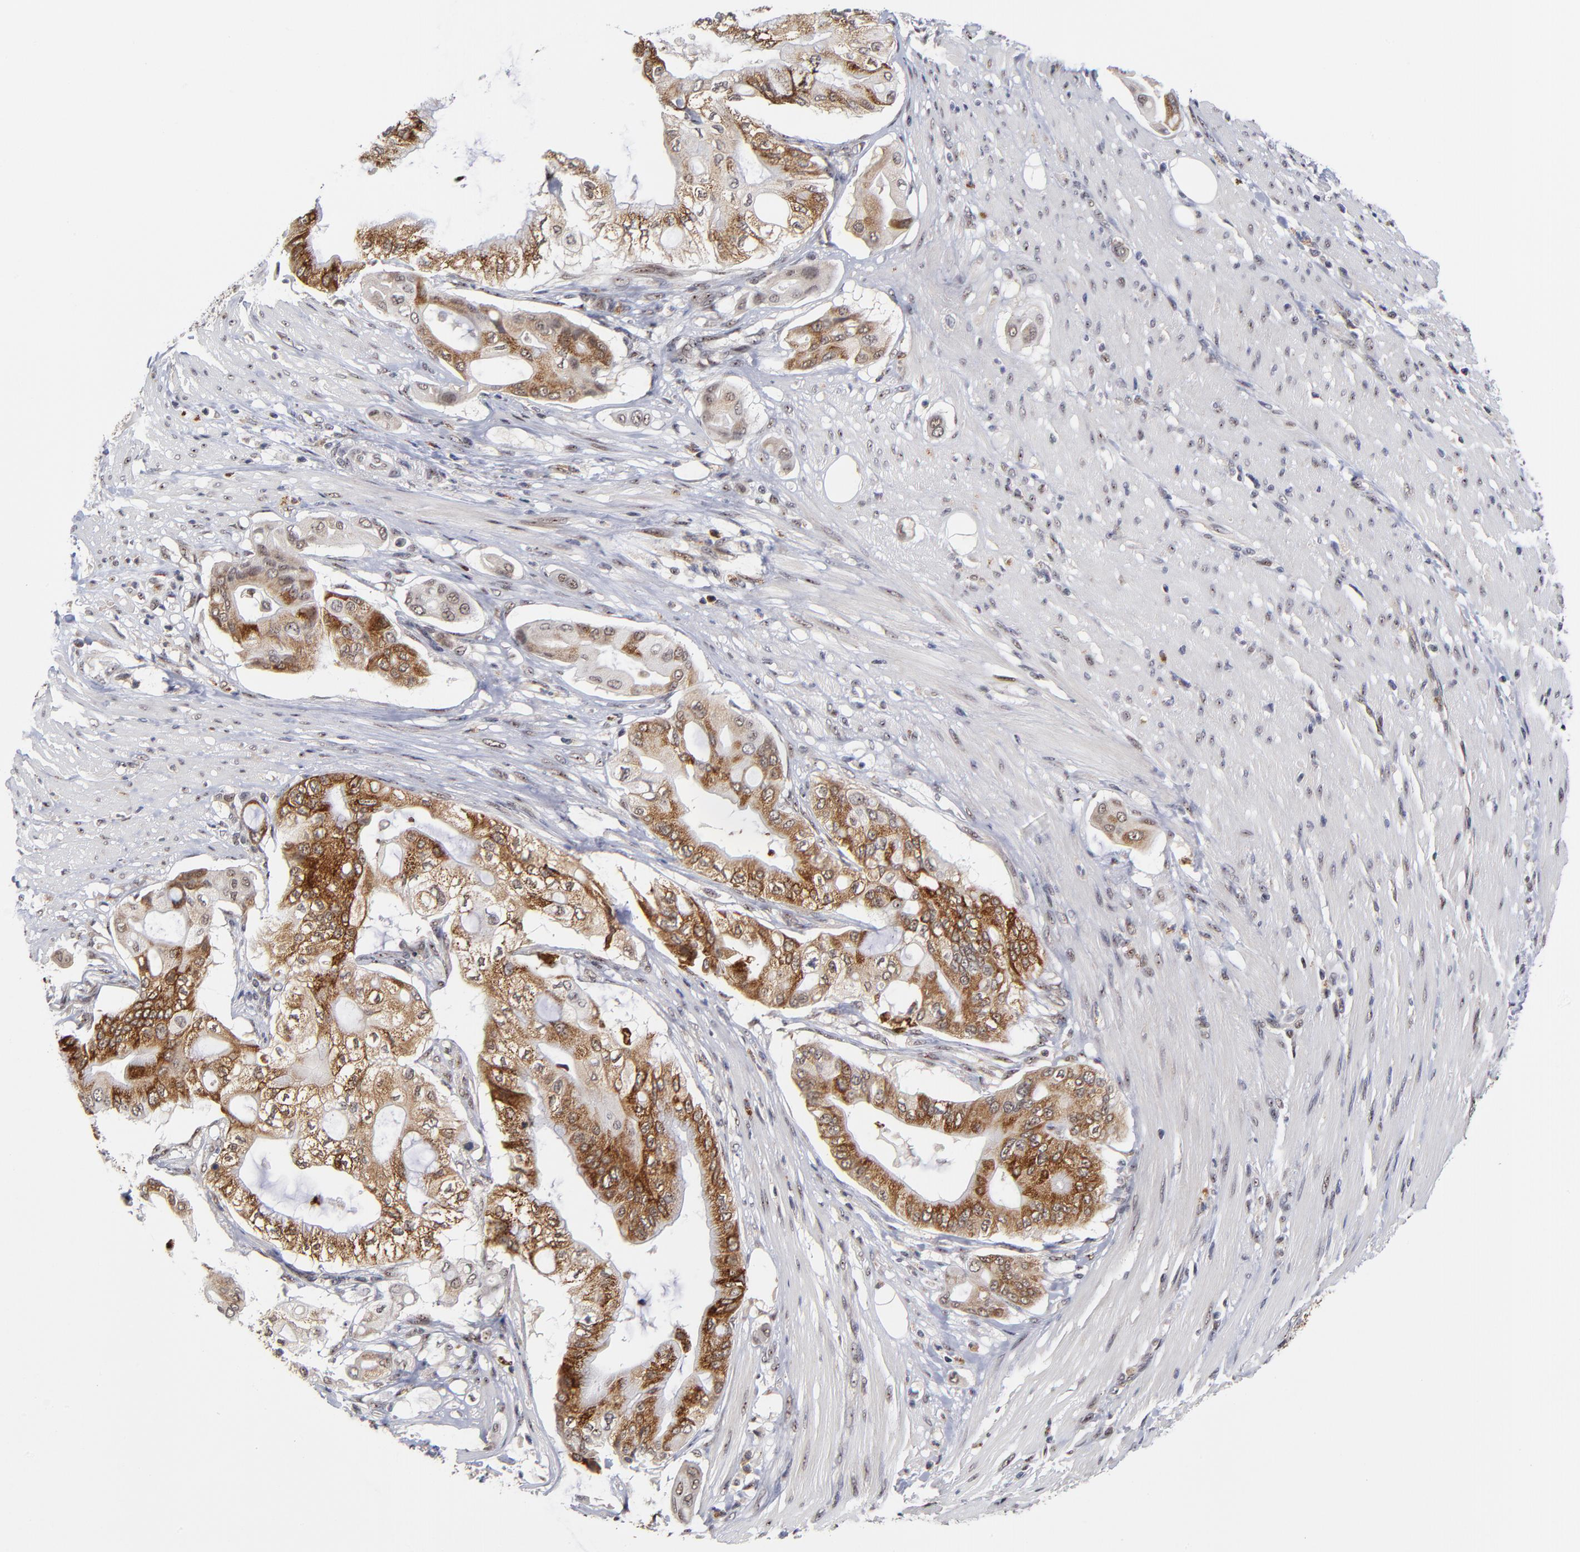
{"staining": {"intensity": "moderate", "quantity": "25%-75%", "location": "cytoplasmic/membranous"}, "tissue": "pancreatic cancer", "cell_type": "Tumor cells", "image_type": "cancer", "snomed": [{"axis": "morphology", "description": "Adenocarcinoma, NOS"}, {"axis": "morphology", "description": "Adenocarcinoma, metastatic, NOS"}, {"axis": "topography", "description": "Lymph node"}, {"axis": "topography", "description": "Pancreas"}, {"axis": "topography", "description": "Duodenum"}], "caption": "DAB immunohistochemical staining of metastatic adenocarcinoma (pancreatic) reveals moderate cytoplasmic/membranous protein positivity in approximately 25%-75% of tumor cells. Immunohistochemistry (ihc) stains the protein of interest in brown and the nuclei are stained blue.", "gene": "ZNF419", "patient": {"sex": "female", "age": 64}}